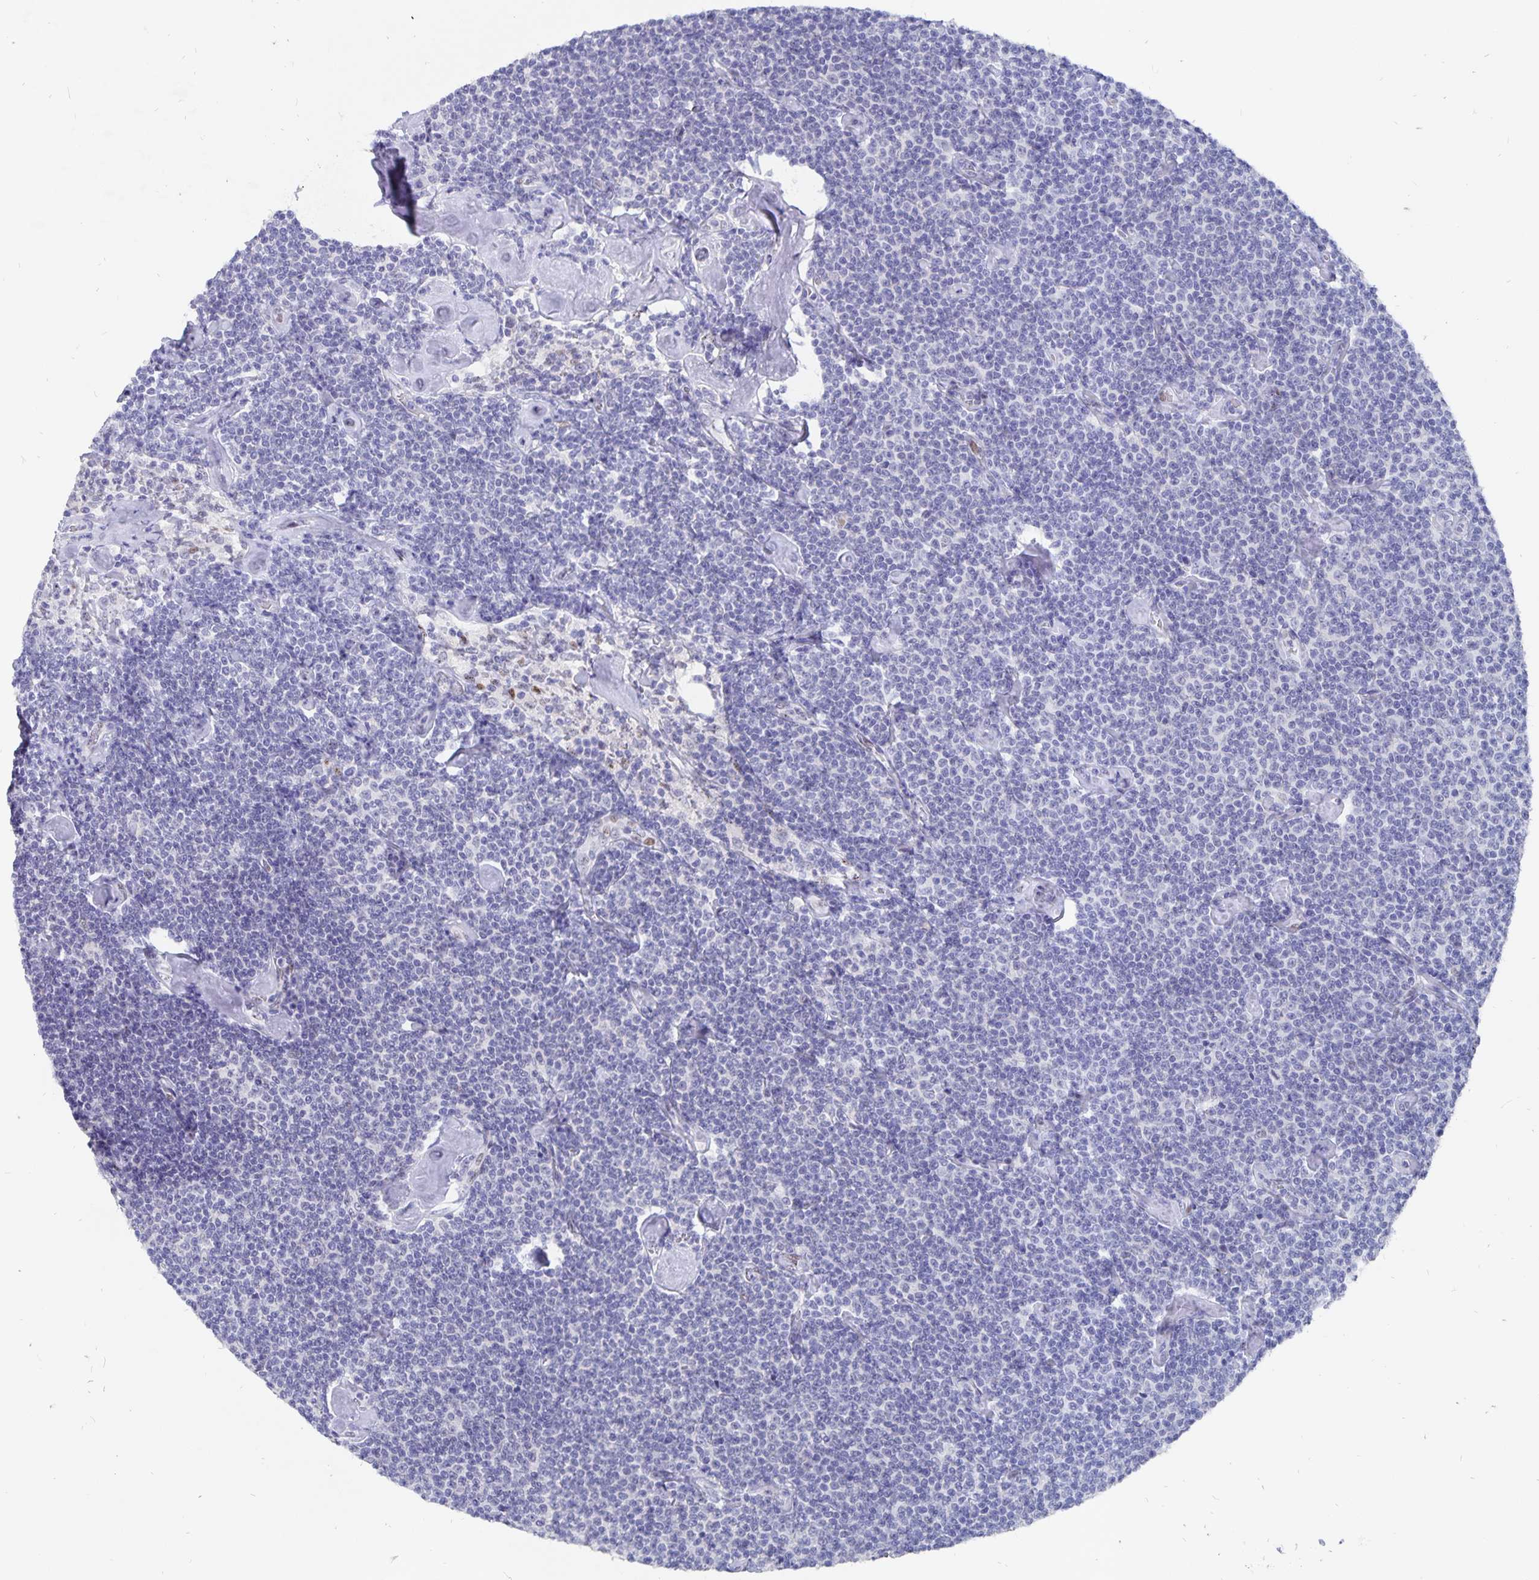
{"staining": {"intensity": "negative", "quantity": "none", "location": "none"}, "tissue": "lymphoma", "cell_type": "Tumor cells", "image_type": "cancer", "snomed": [{"axis": "morphology", "description": "Malignant lymphoma, non-Hodgkin's type, Low grade"}, {"axis": "topography", "description": "Lymph node"}], "caption": "Tumor cells are negative for protein expression in human malignant lymphoma, non-Hodgkin's type (low-grade).", "gene": "SMOC1", "patient": {"sex": "male", "age": 81}}